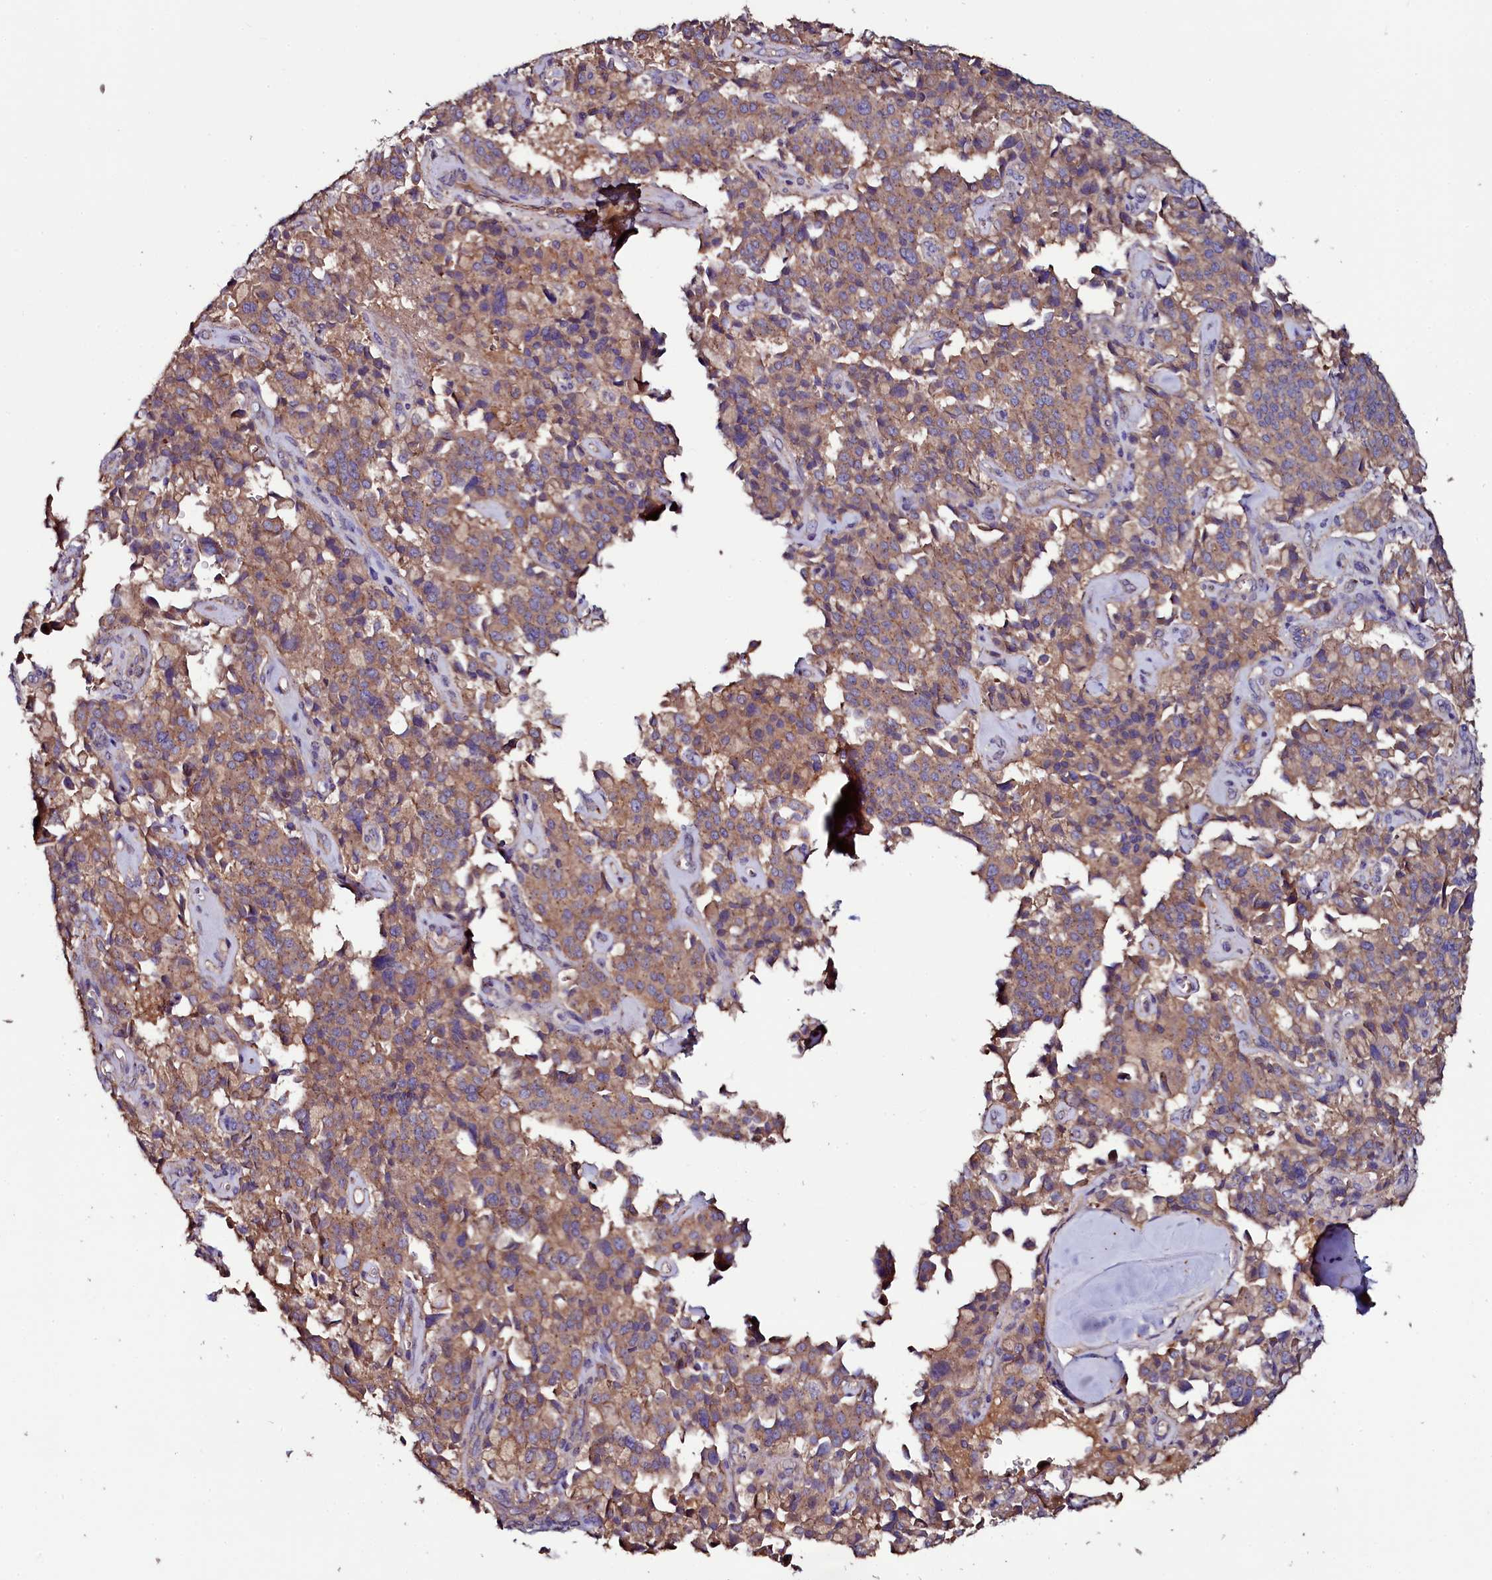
{"staining": {"intensity": "moderate", "quantity": ">75%", "location": "cytoplasmic/membranous"}, "tissue": "pancreatic cancer", "cell_type": "Tumor cells", "image_type": "cancer", "snomed": [{"axis": "morphology", "description": "Adenocarcinoma, NOS"}, {"axis": "topography", "description": "Pancreas"}], "caption": "Pancreatic cancer stained with DAB immunohistochemistry exhibits medium levels of moderate cytoplasmic/membranous positivity in about >75% of tumor cells.", "gene": "USPL1", "patient": {"sex": "male", "age": 65}}